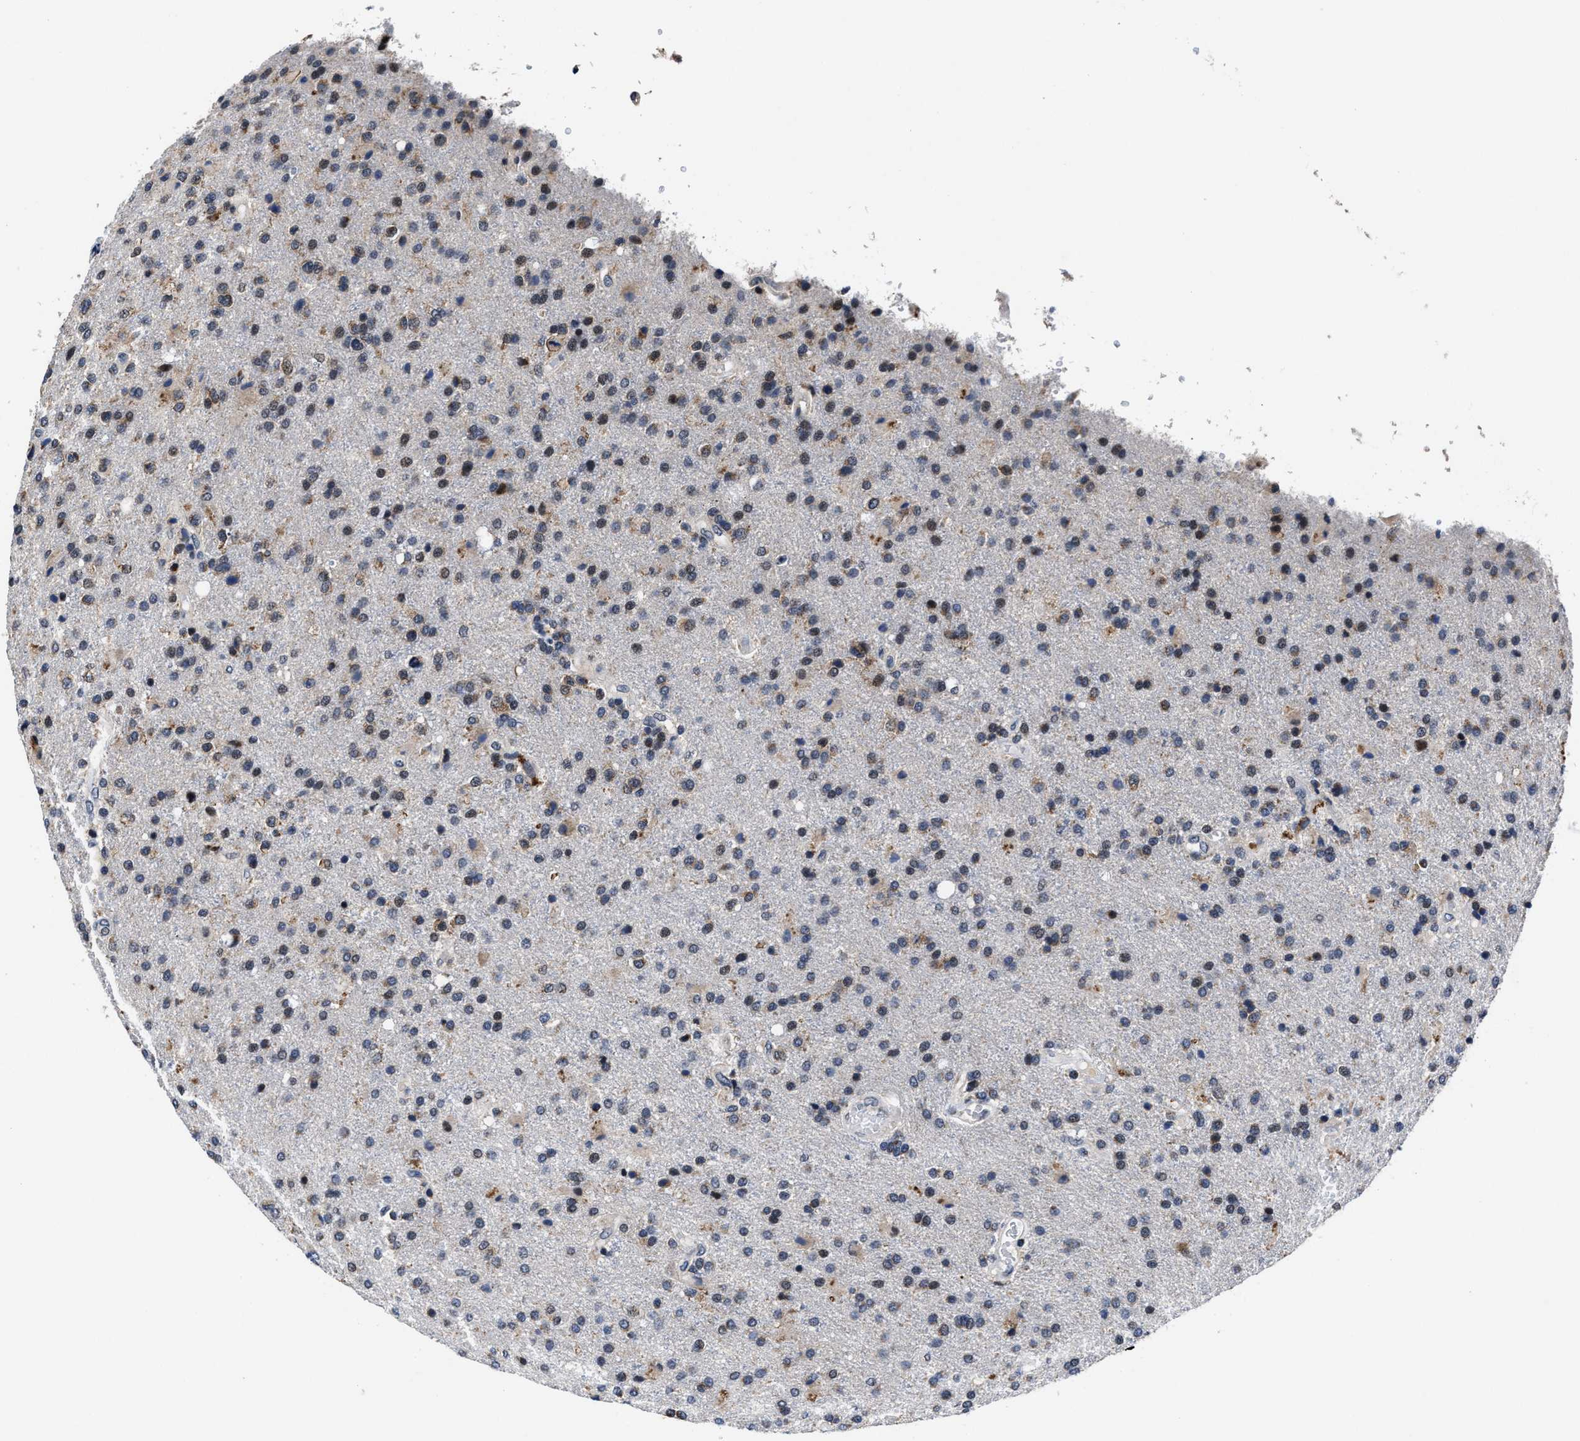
{"staining": {"intensity": "weak", "quantity": "<25%", "location": "cytoplasmic/membranous,nuclear"}, "tissue": "glioma", "cell_type": "Tumor cells", "image_type": "cancer", "snomed": [{"axis": "morphology", "description": "Glioma, malignant, High grade"}, {"axis": "topography", "description": "Brain"}], "caption": "A histopathology image of high-grade glioma (malignant) stained for a protein demonstrates no brown staining in tumor cells.", "gene": "TMEM53", "patient": {"sex": "male", "age": 72}}